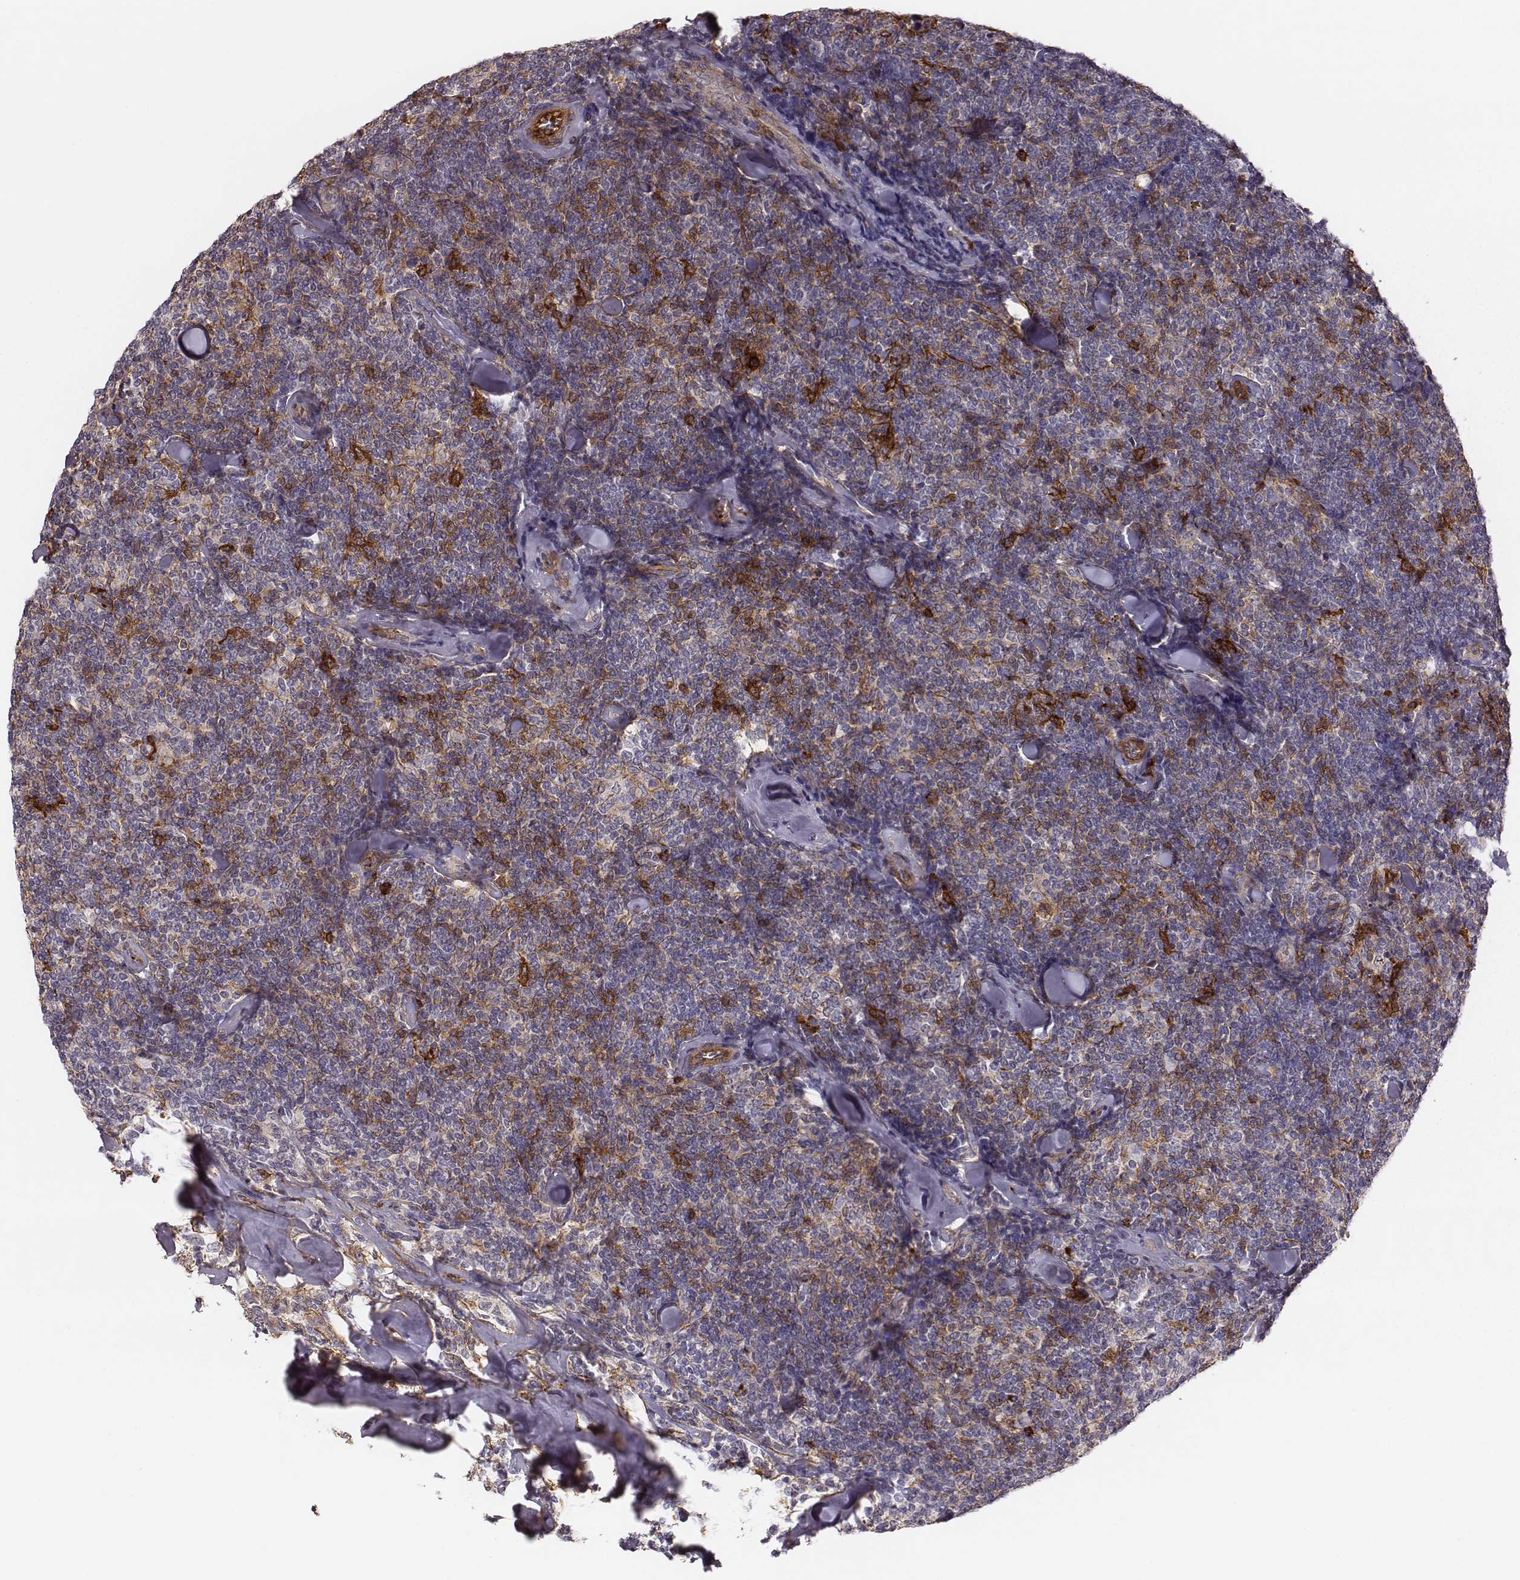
{"staining": {"intensity": "weak", "quantity": ">75%", "location": "cytoplasmic/membranous"}, "tissue": "lymphoma", "cell_type": "Tumor cells", "image_type": "cancer", "snomed": [{"axis": "morphology", "description": "Malignant lymphoma, non-Hodgkin's type, Low grade"}, {"axis": "topography", "description": "Lymph node"}], "caption": "Protein staining shows weak cytoplasmic/membranous staining in about >75% of tumor cells in lymphoma.", "gene": "ZYX", "patient": {"sex": "female", "age": 56}}